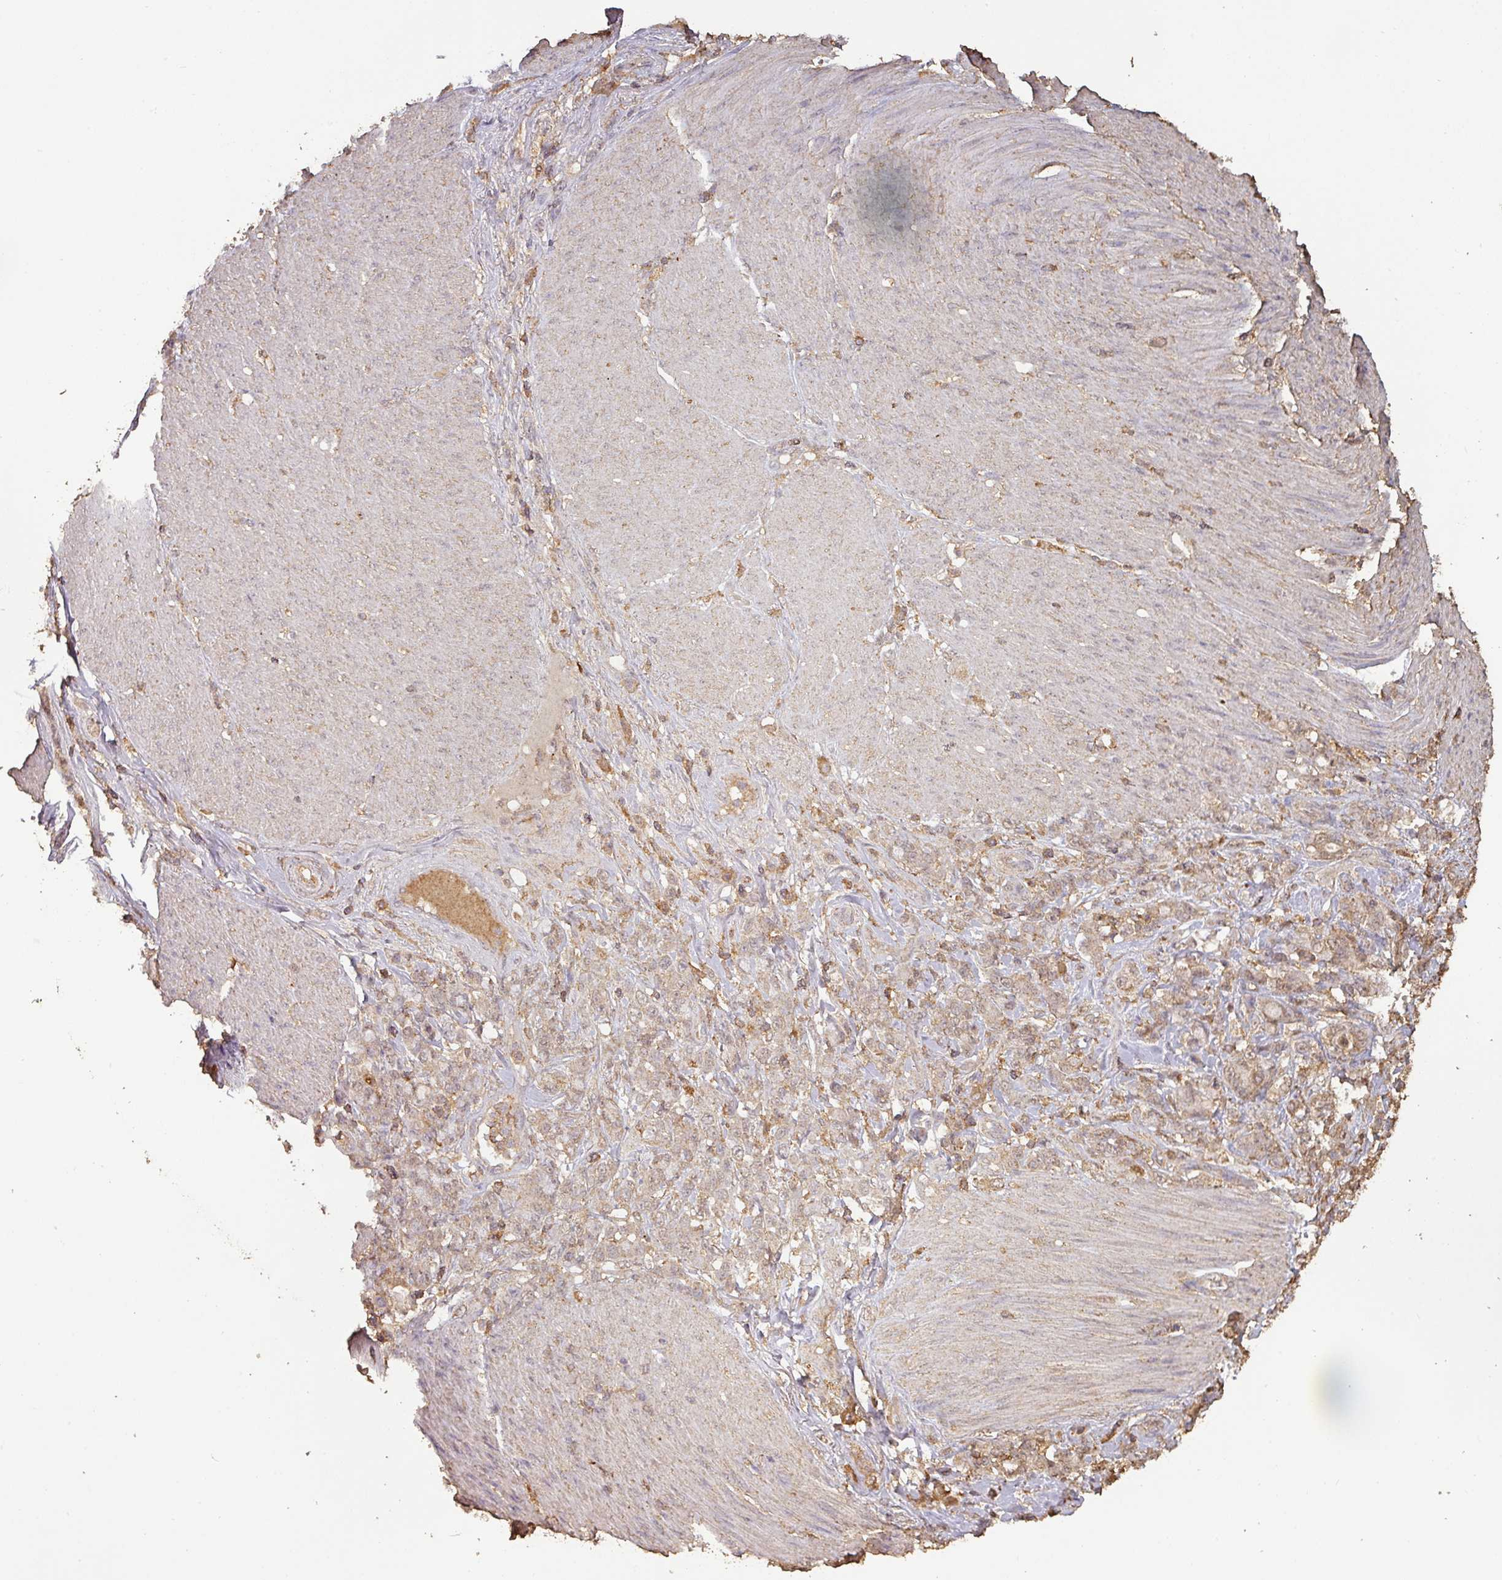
{"staining": {"intensity": "weak", "quantity": "<25%", "location": "cytoplasmic/membranous,nuclear"}, "tissue": "stomach cancer", "cell_type": "Tumor cells", "image_type": "cancer", "snomed": [{"axis": "morphology", "description": "Adenocarcinoma, NOS"}, {"axis": "topography", "description": "Stomach"}], "caption": "Adenocarcinoma (stomach) stained for a protein using IHC exhibits no staining tumor cells.", "gene": "ATAT1", "patient": {"sex": "female", "age": 79}}